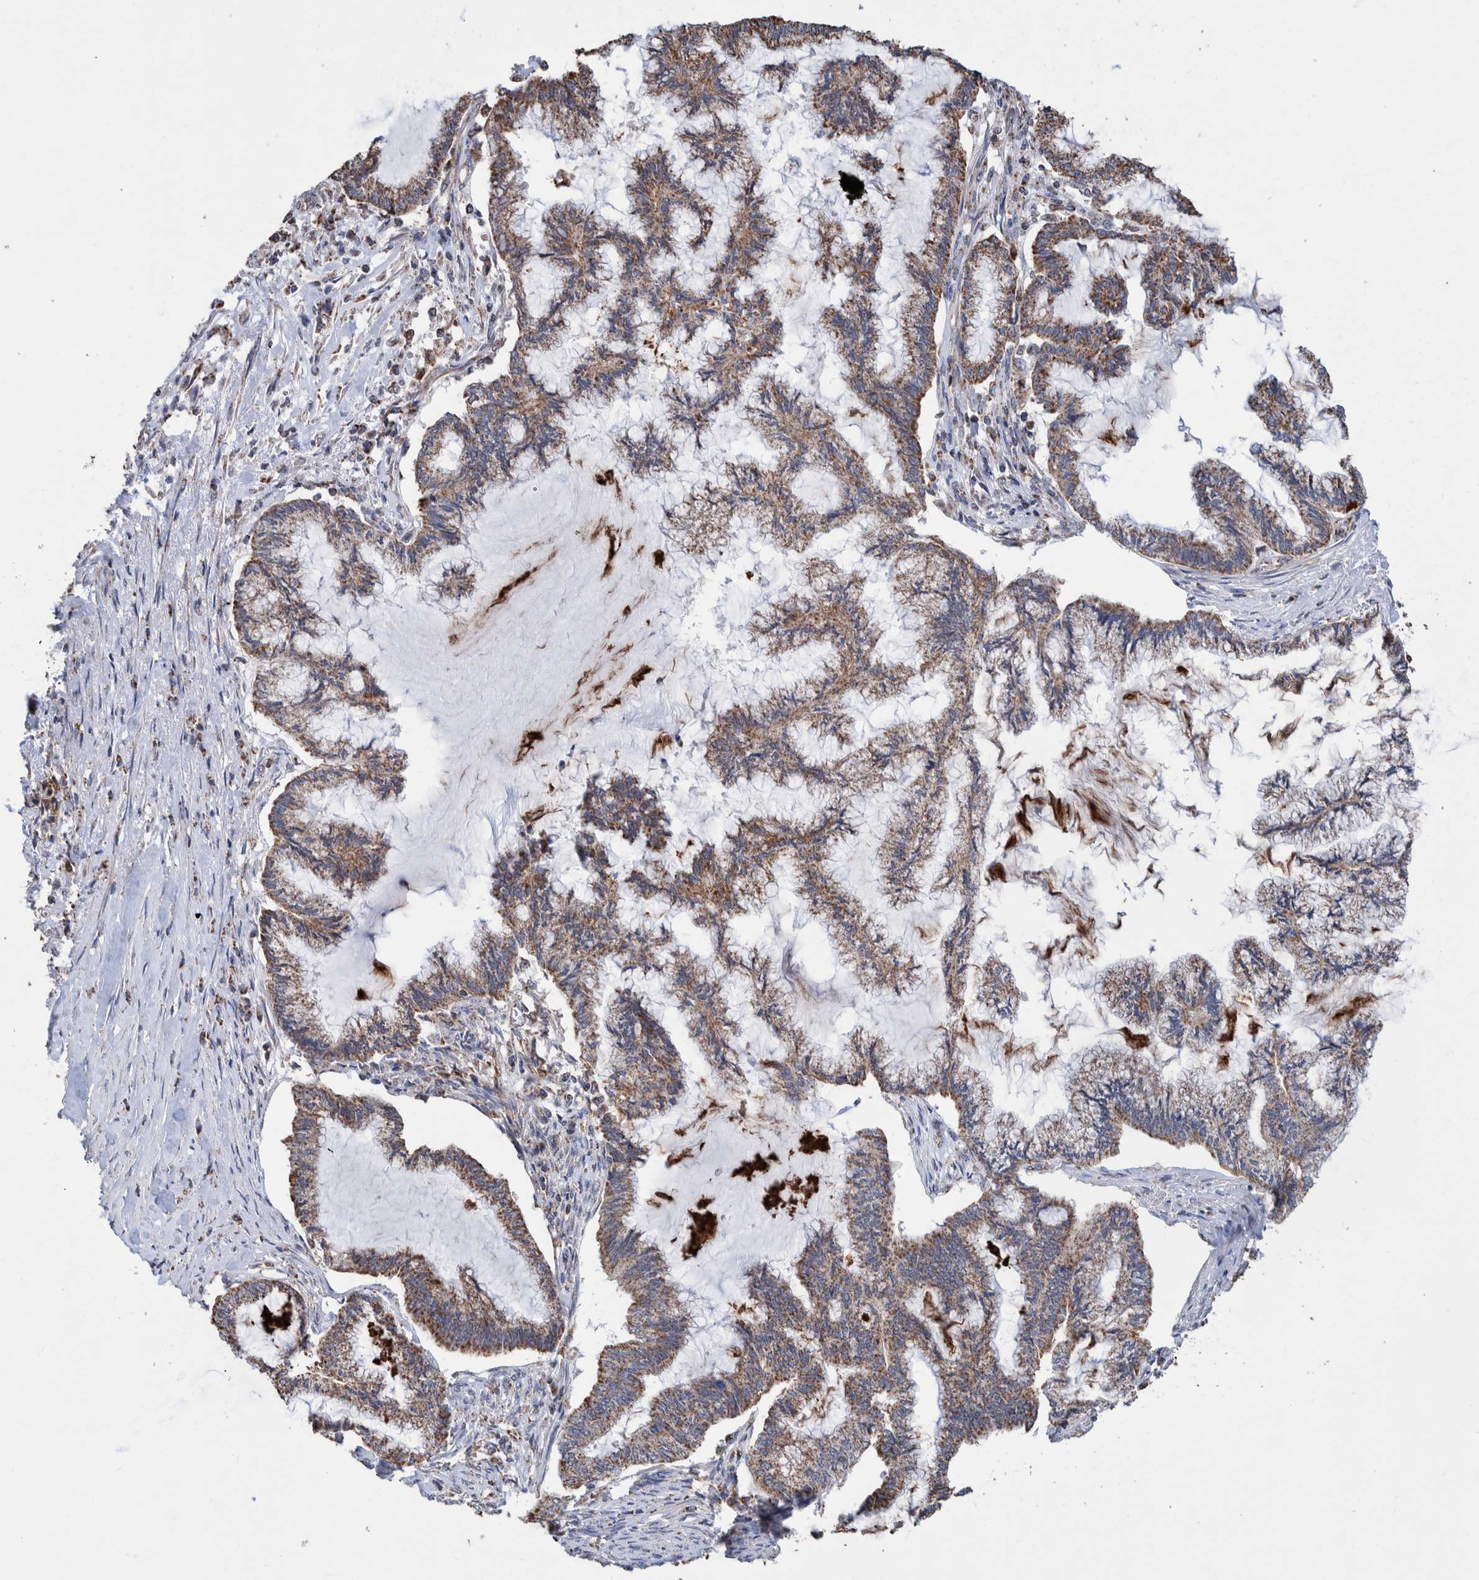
{"staining": {"intensity": "moderate", "quantity": ">75%", "location": "cytoplasmic/membranous"}, "tissue": "endometrial cancer", "cell_type": "Tumor cells", "image_type": "cancer", "snomed": [{"axis": "morphology", "description": "Adenocarcinoma, NOS"}, {"axis": "topography", "description": "Endometrium"}], "caption": "IHC photomicrograph of neoplastic tissue: human endometrial cancer (adenocarcinoma) stained using immunohistochemistry shows medium levels of moderate protein expression localized specifically in the cytoplasmic/membranous of tumor cells, appearing as a cytoplasmic/membranous brown color.", "gene": "DECR1", "patient": {"sex": "female", "age": 86}}